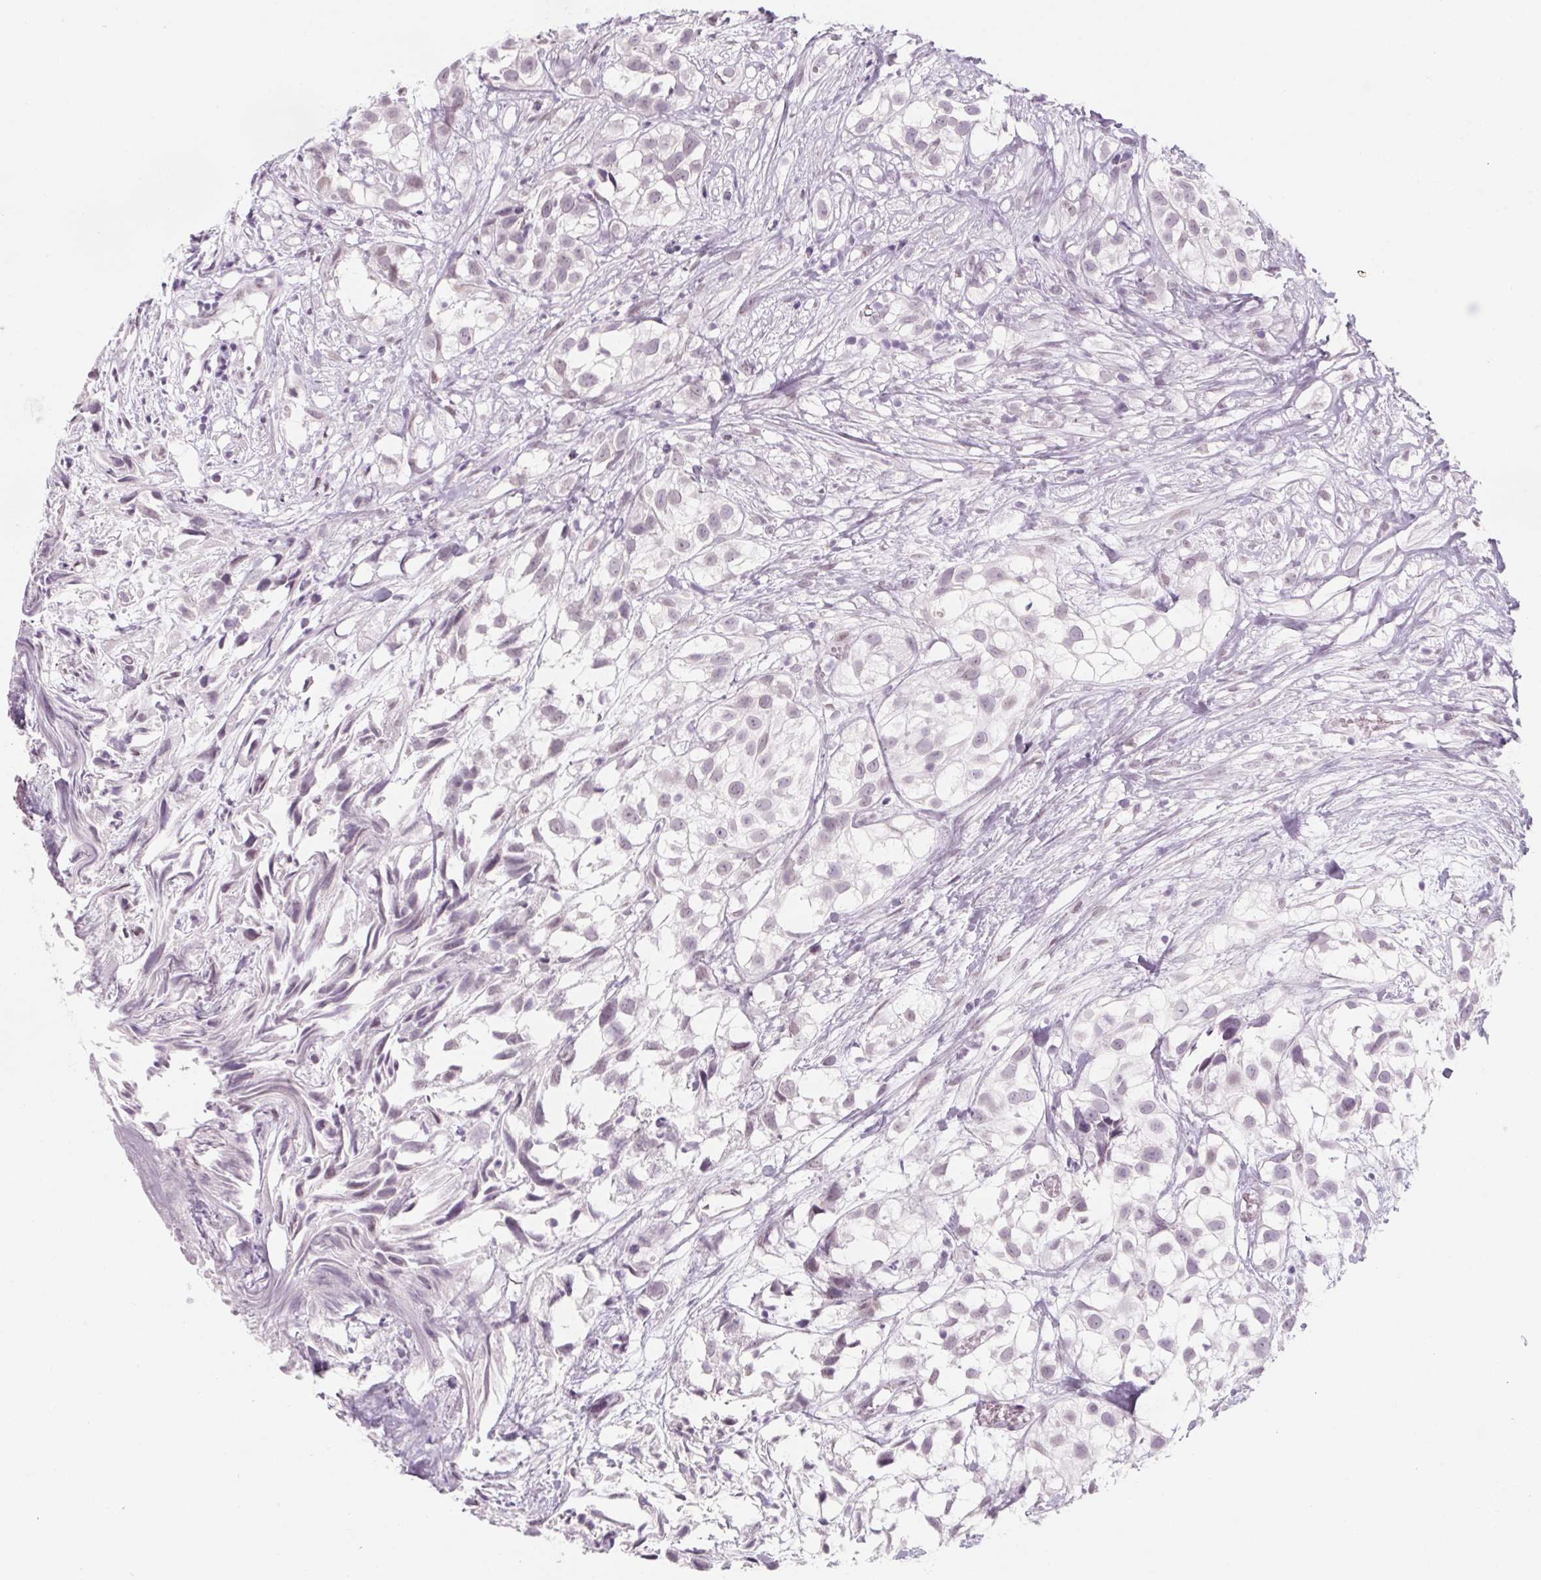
{"staining": {"intensity": "negative", "quantity": "none", "location": "none"}, "tissue": "urothelial cancer", "cell_type": "Tumor cells", "image_type": "cancer", "snomed": [{"axis": "morphology", "description": "Urothelial carcinoma, High grade"}, {"axis": "topography", "description": "Urinary bladder"}], "caption": "High magnification brightfield microscopy of urothelial carcinoma (high-grade) stained with DAB (3,3'-diaminobenzidine) (brown) and counterstained with hematoxylin (blue): tumor cells show no significant expression.", "gene": "KCNQ2", "patient": {"sex": "male", "age": 56}}